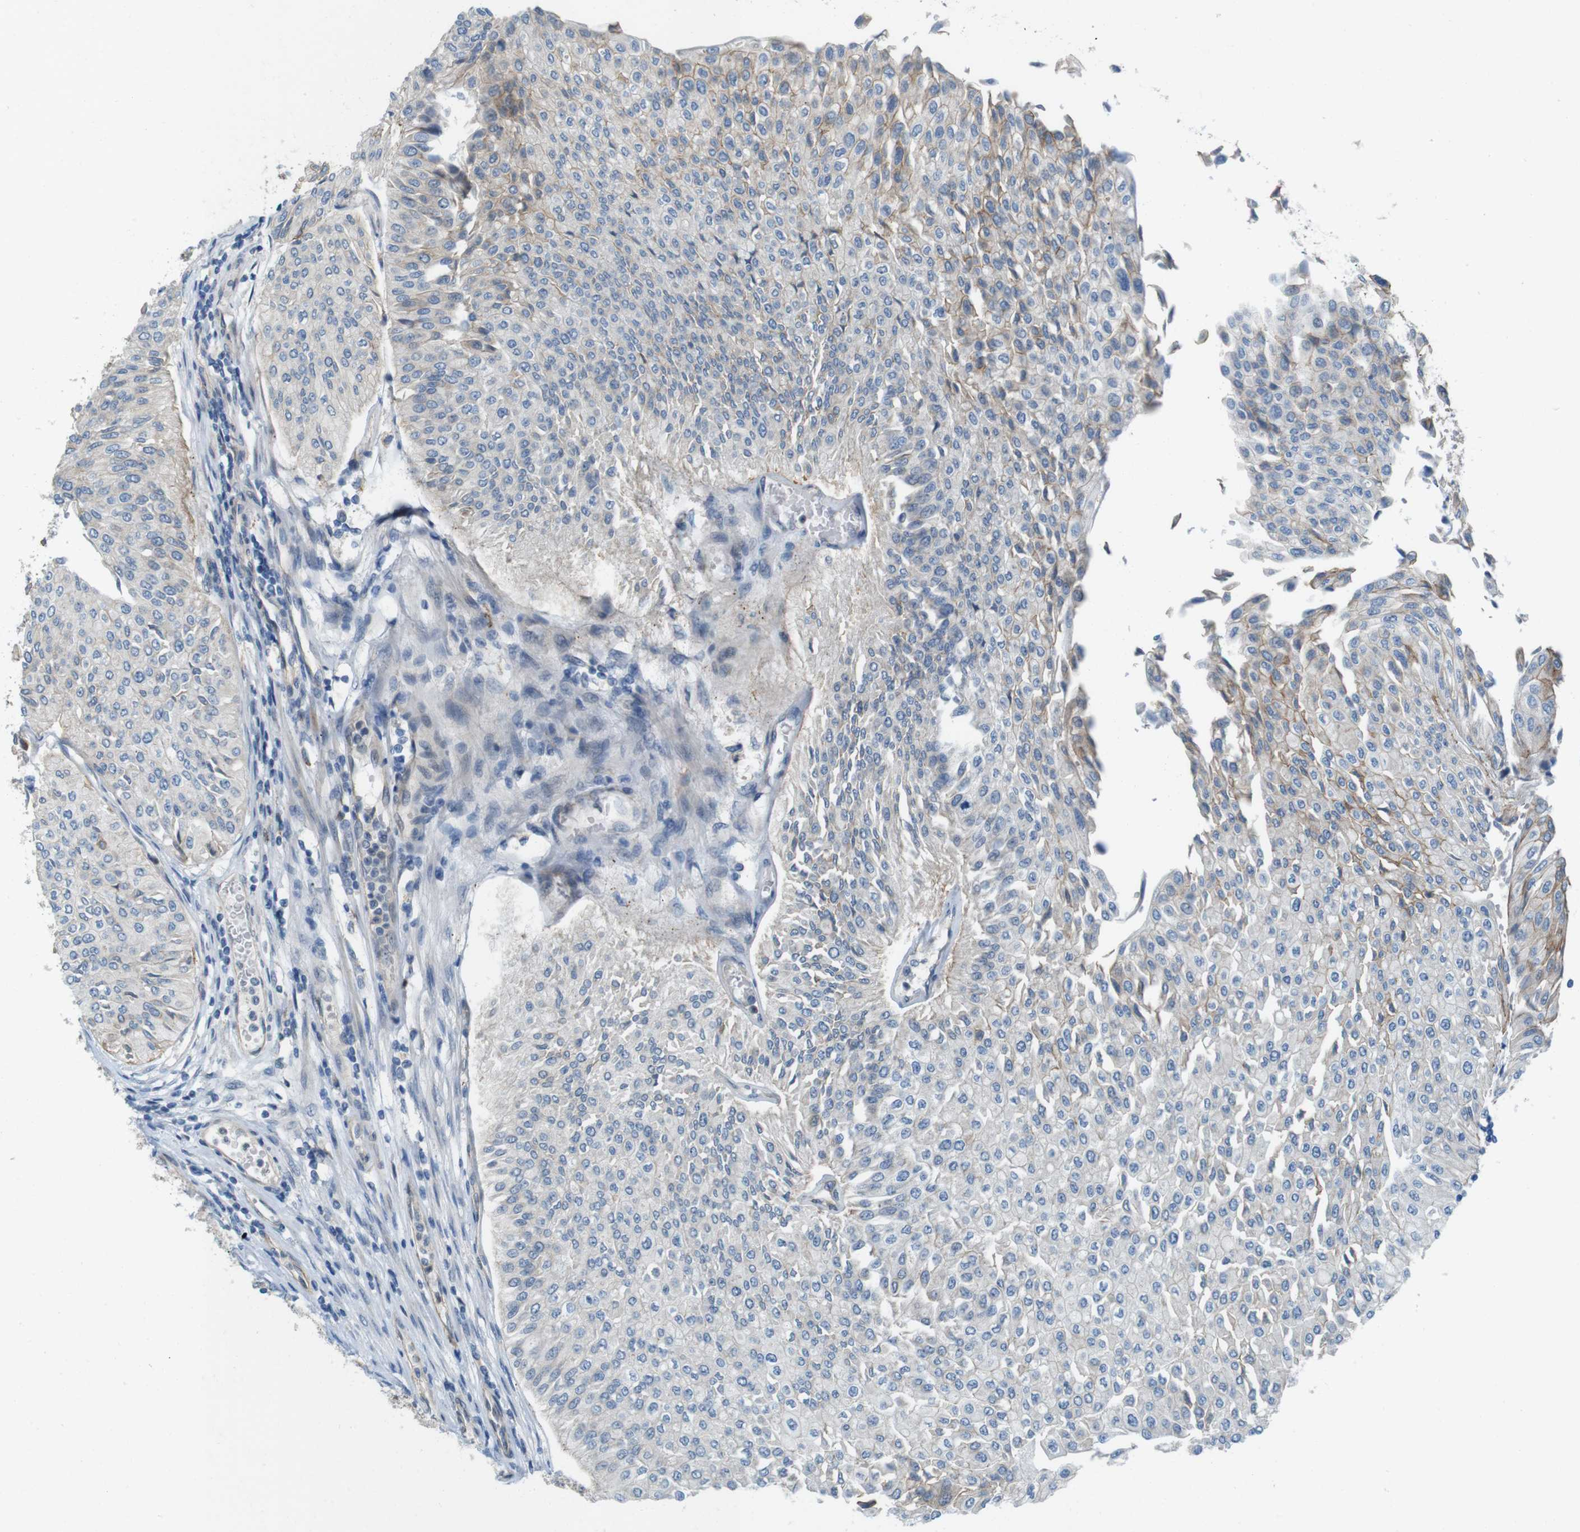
{"staining": {"intensity": "weak", "quantity": ">75%", "location": "cytoplasmic/membranous"}, "tissue": "urothelial cancer", "cell_type": "Tumor cells", "image_type": "cancer", "snomed": [{"axis": "morphology", "description": "Urothelial carcinoma, Low grade"}, {"axis": "topography", "description": "Urinary bladder"}], "caption": "Brown immunohistochemical staining in human urothelial cancer displays weak cytoplasmic/membranous positivity in about >75% of tumor cells. The protein is shown in brown color, while the nuclei are stained blue.", "gene": "SKI", "patient": {"sex": "male", "age": 67}}